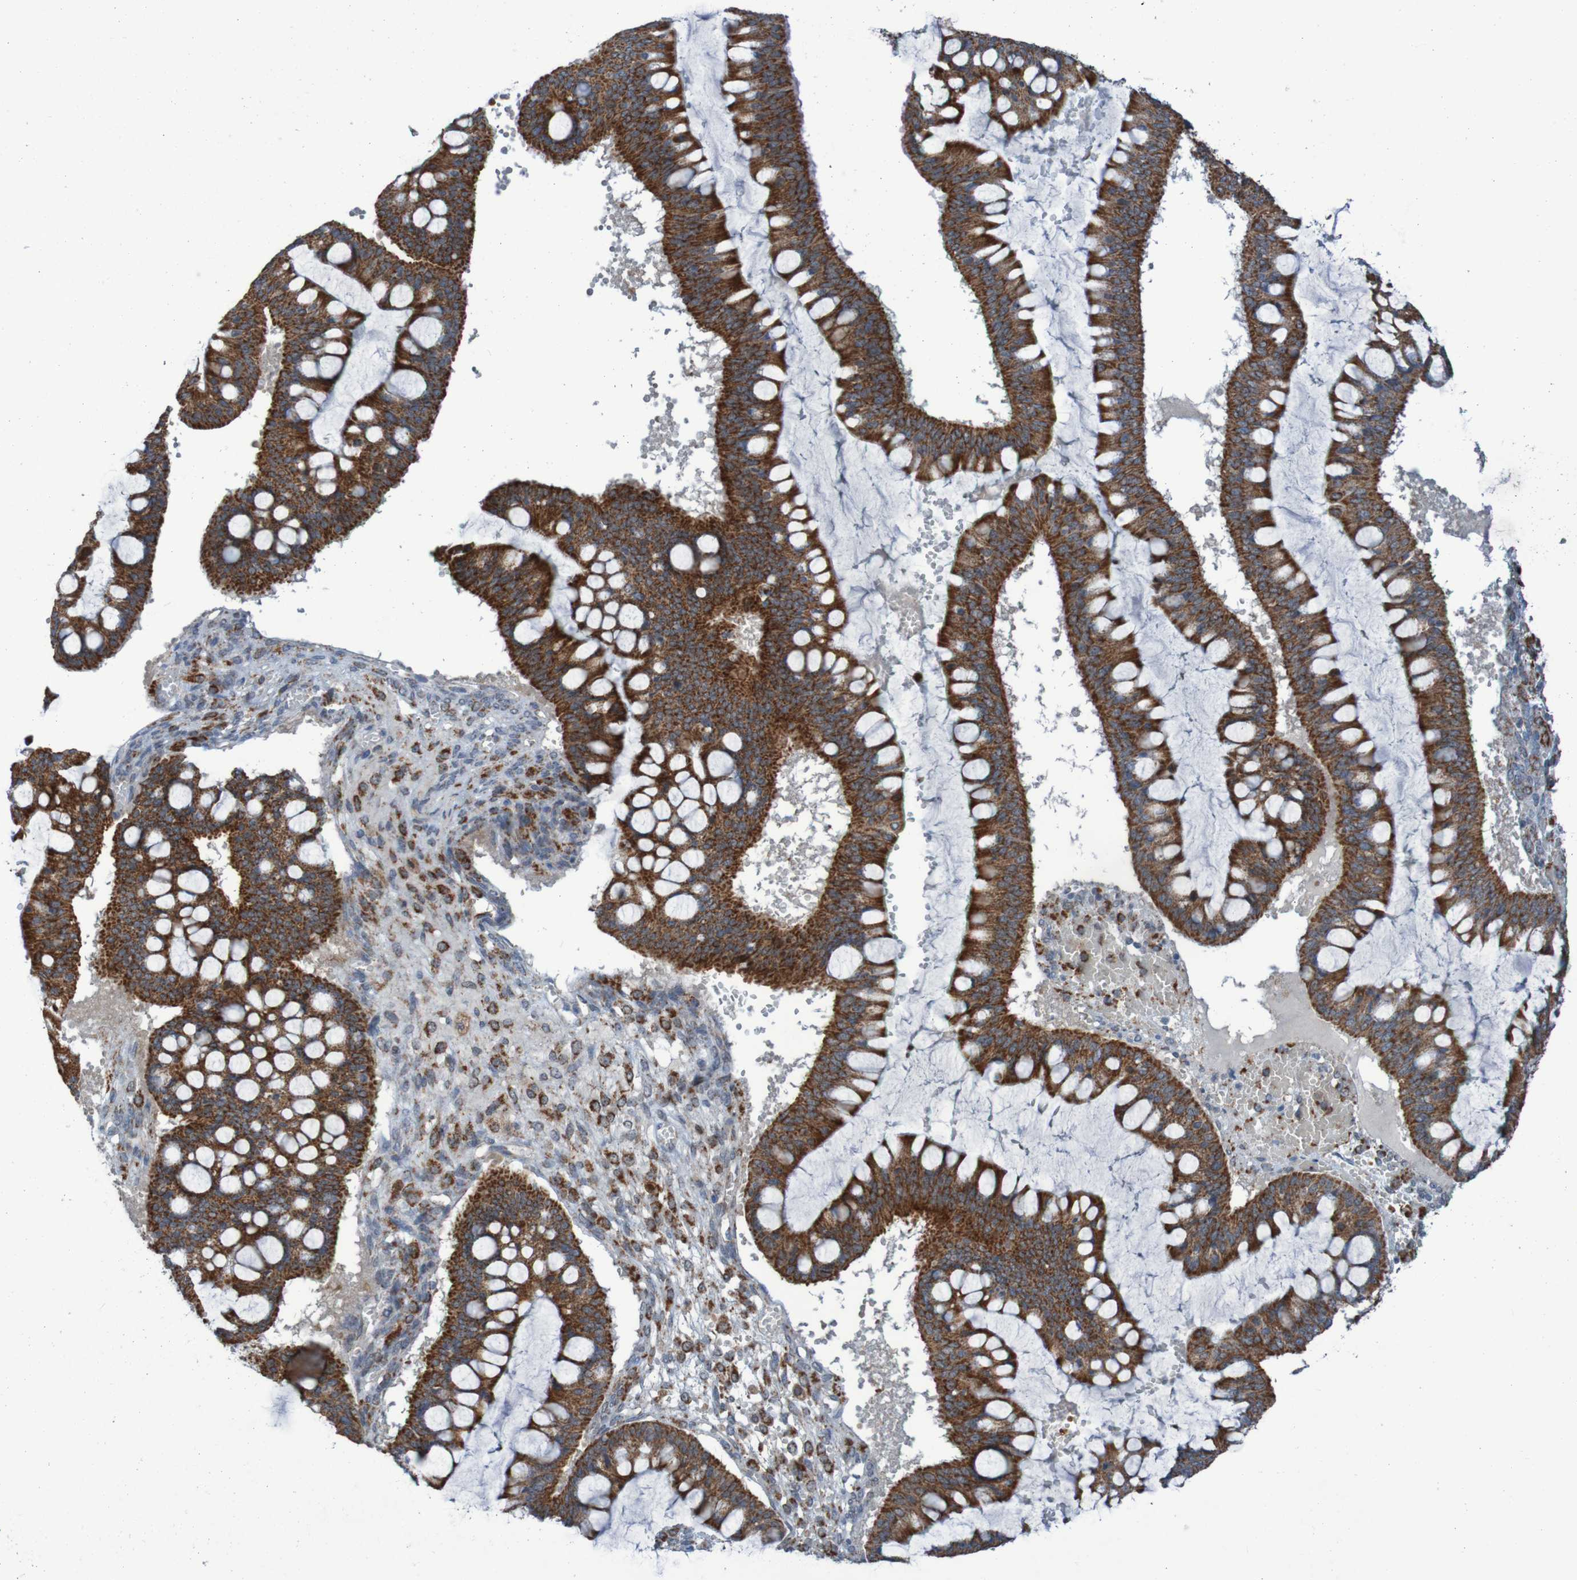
{"staining": {"intensity": "strong", "quantity": ">75%", "location": "cytoplasmic/membranous"}, "tissue": "ovarian cancer", "cell_type": "Tumor cells", "image_type": "cancer", "snomed": [{"axis": "morphology", "description": "Cystadenocarcinoma, mucinous, NOS"}, {"axis": "topography", "description": "Ovary"}], "caption": "Ovarian mucinous cystadenocarcinoma tissue shows strong cytoplasmic/membranous staining in about >75% of tumor cells", "gene": "CCDC51", "patient": {"sex": "female", "age": 73}}